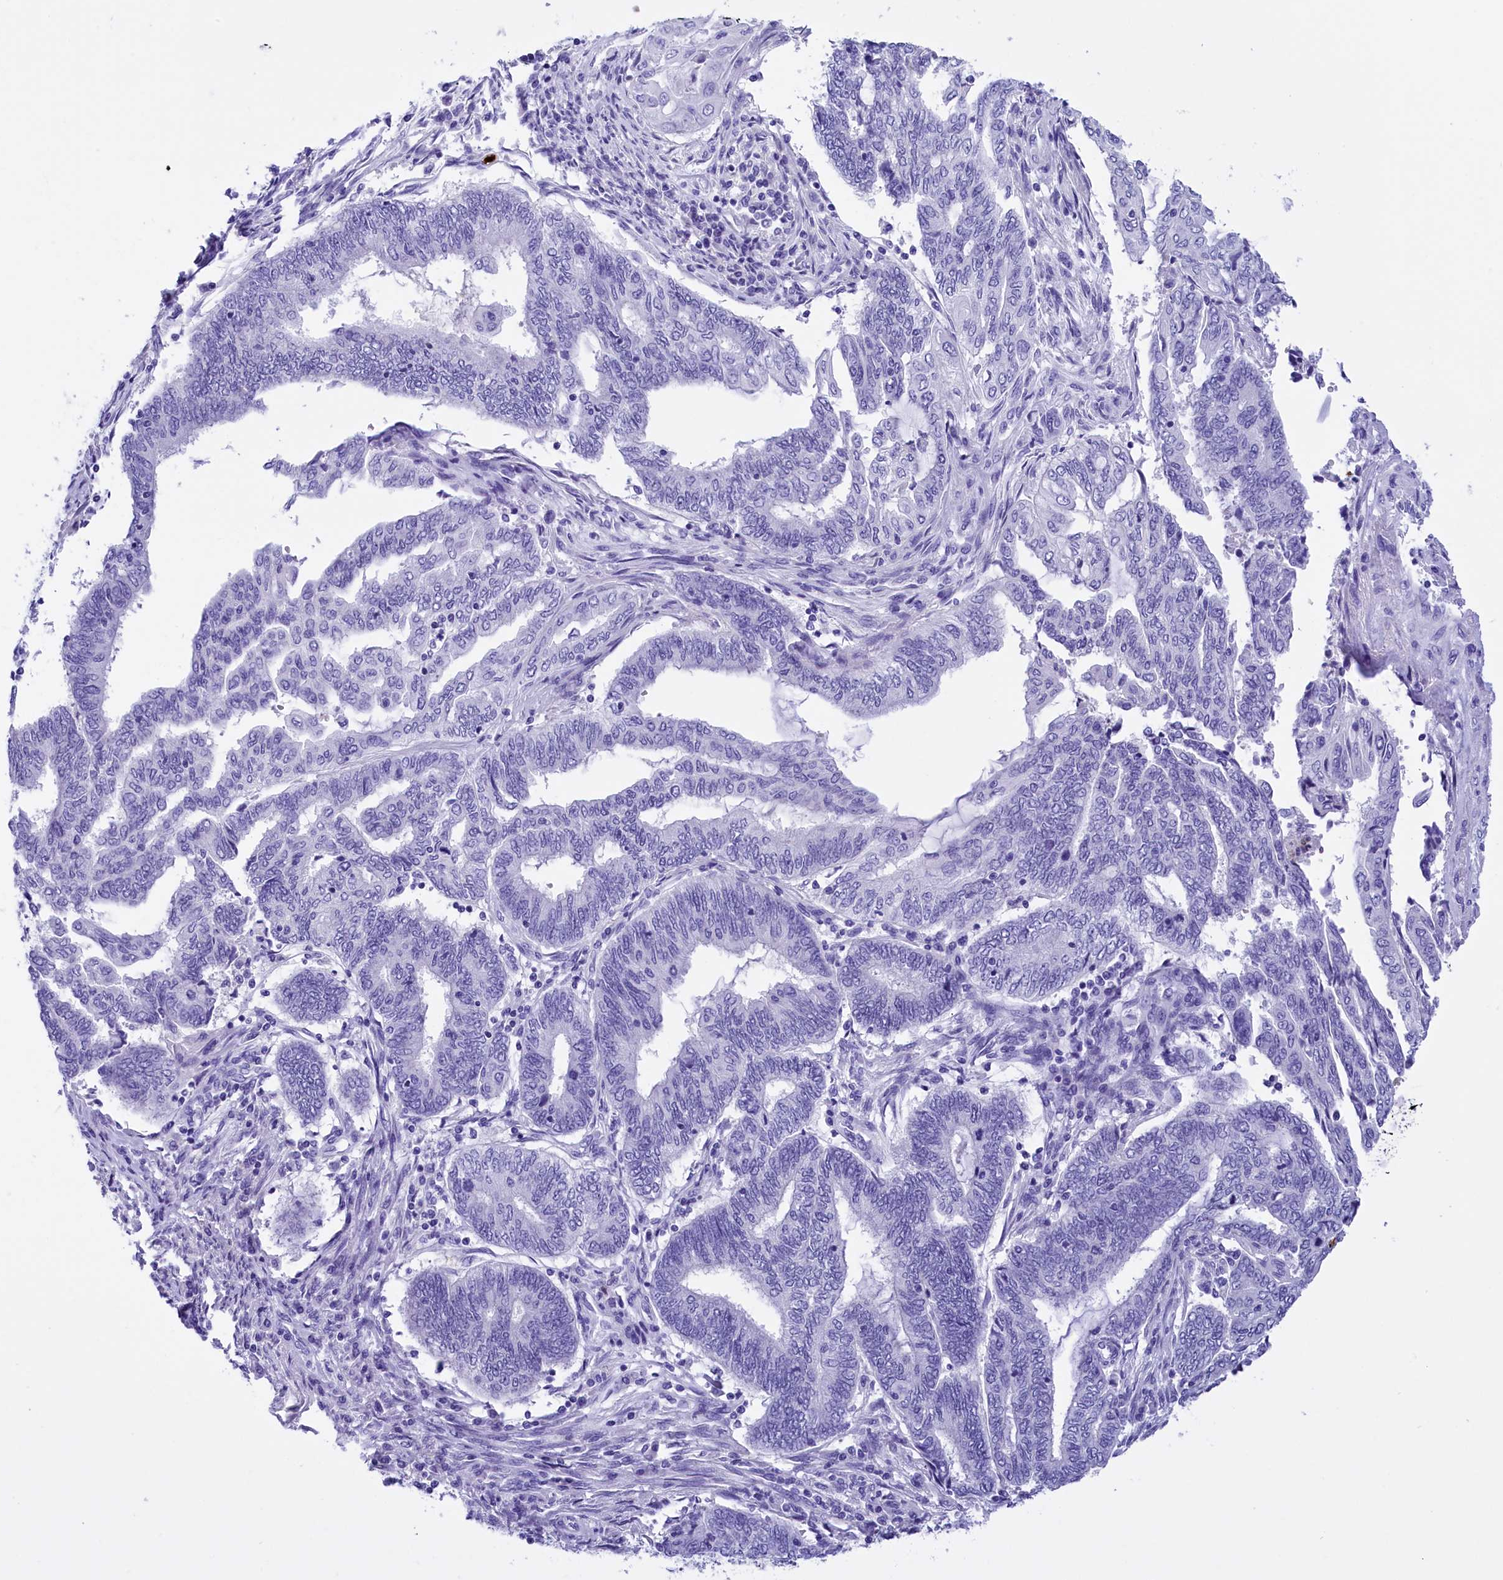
{"staining": {"intensity": "negative", "quantity": "none", "location": "none"}, "tissue": "endometrial cancer", "cell_type": "Tumor cells", "image_type": "cancer", "snomed": [{"axis": "morphology", "description": "Adenocarcinoma, NOS"}, {"axis": "topography", "description": "Uterus"}, {"axis": "topography", "description": "Endometrium"}], "caption": "Immunohistochemistry micrograph of neoplastic tissue: human endometrial adenocarcinoma stained with DAB exhibits no significant protein expression in tumor cells.", "gene": "CLC", "patient": {"sex": "female", "age": 70}}